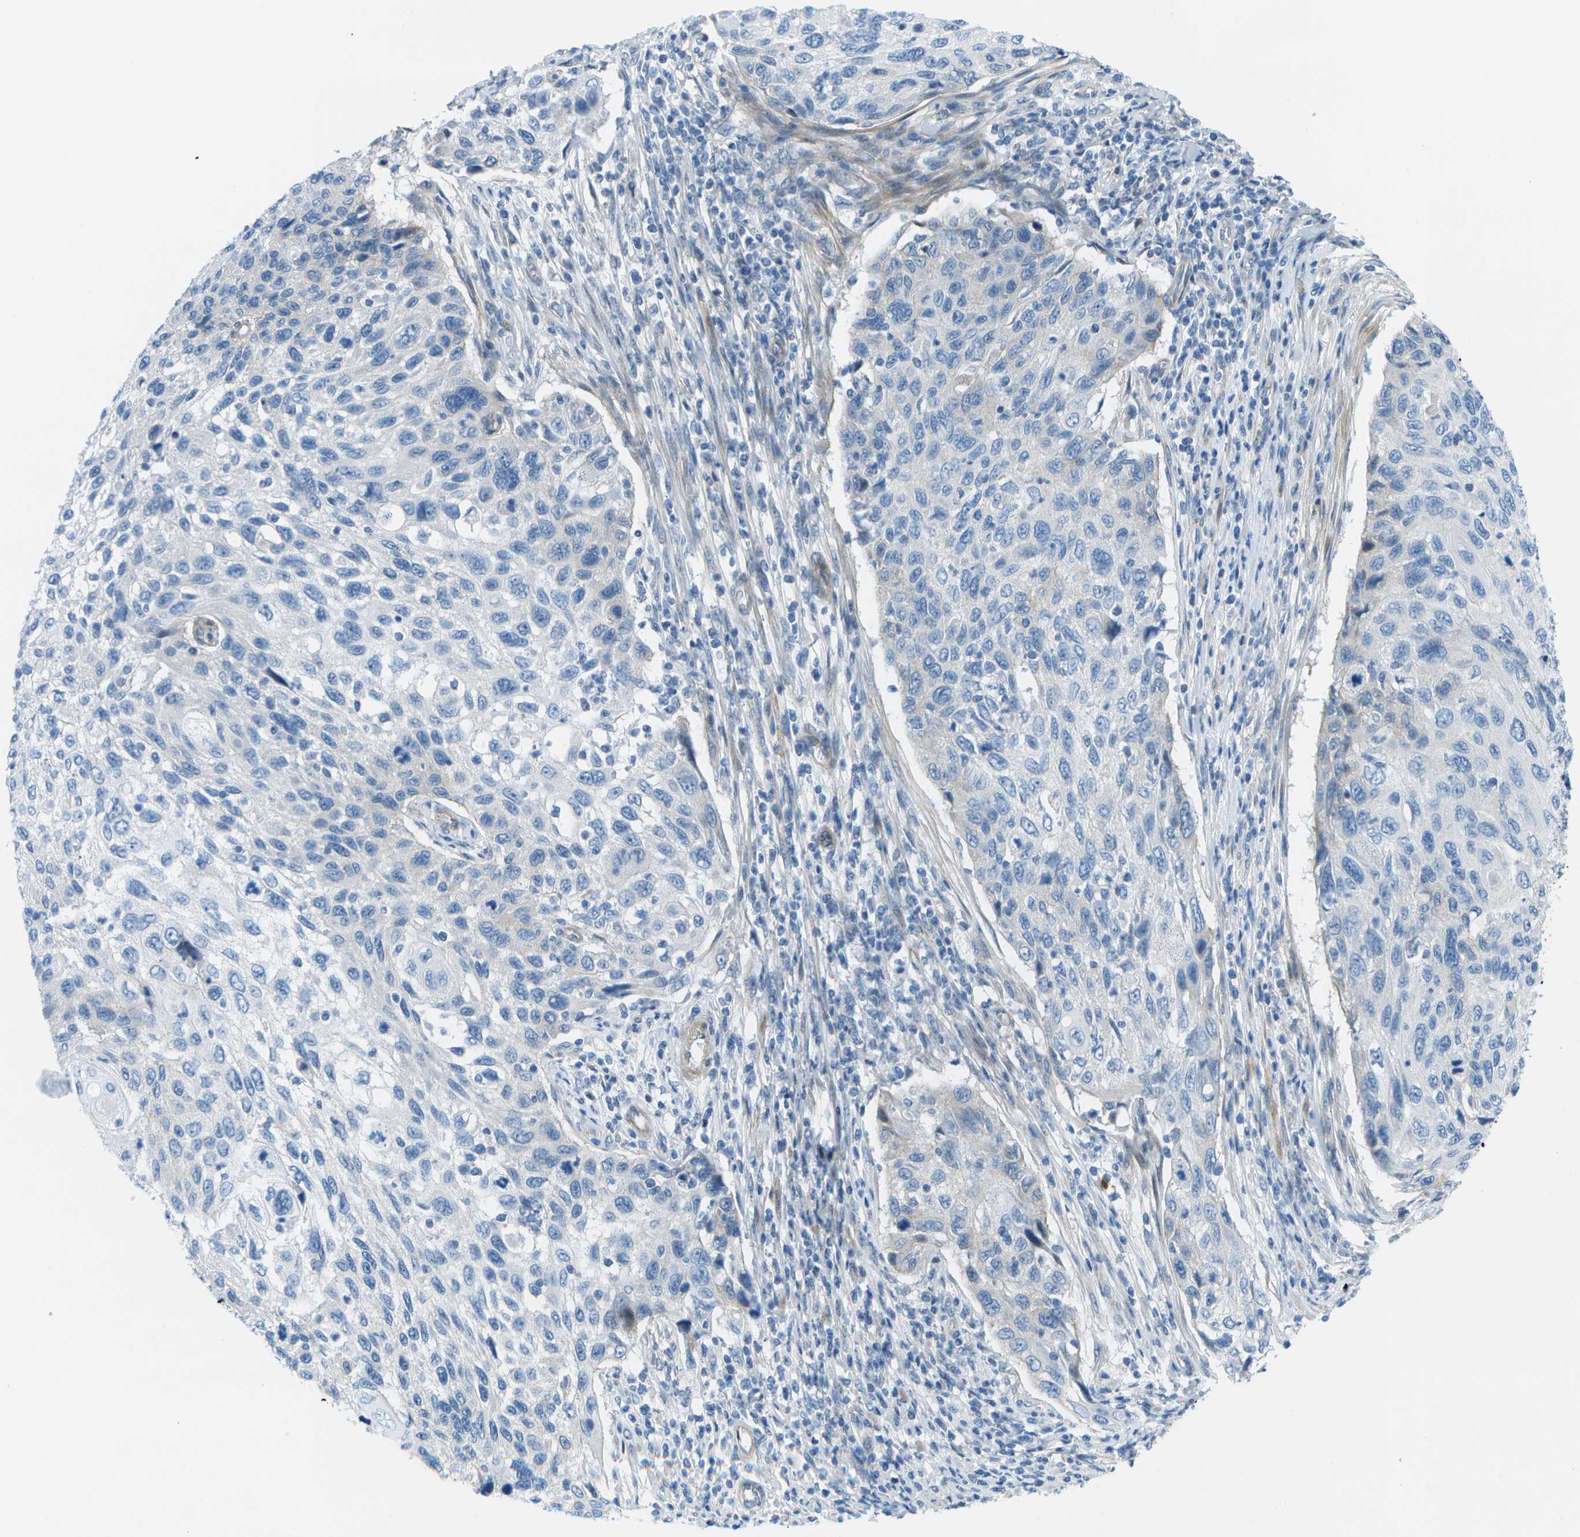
{"staining": {"intensity": "negative", "quantity": "none", "location": "none"}, "tissue": "cervical cancer", "cell_type": "Tumor cells", "image_type": "cancer", "snomed": [{"axis": "morphology", "description": "Squamous cell carcinoma, NOS"}, {"axis": "topography", "description": "Cervix"}], "caption": "This is an IHC histopathology image of human squamous cell carcinoma (cervical). There is no expression in tumor cells.", "gene": "SORBS3", "patient": {"sex": "female", "age": 70}}